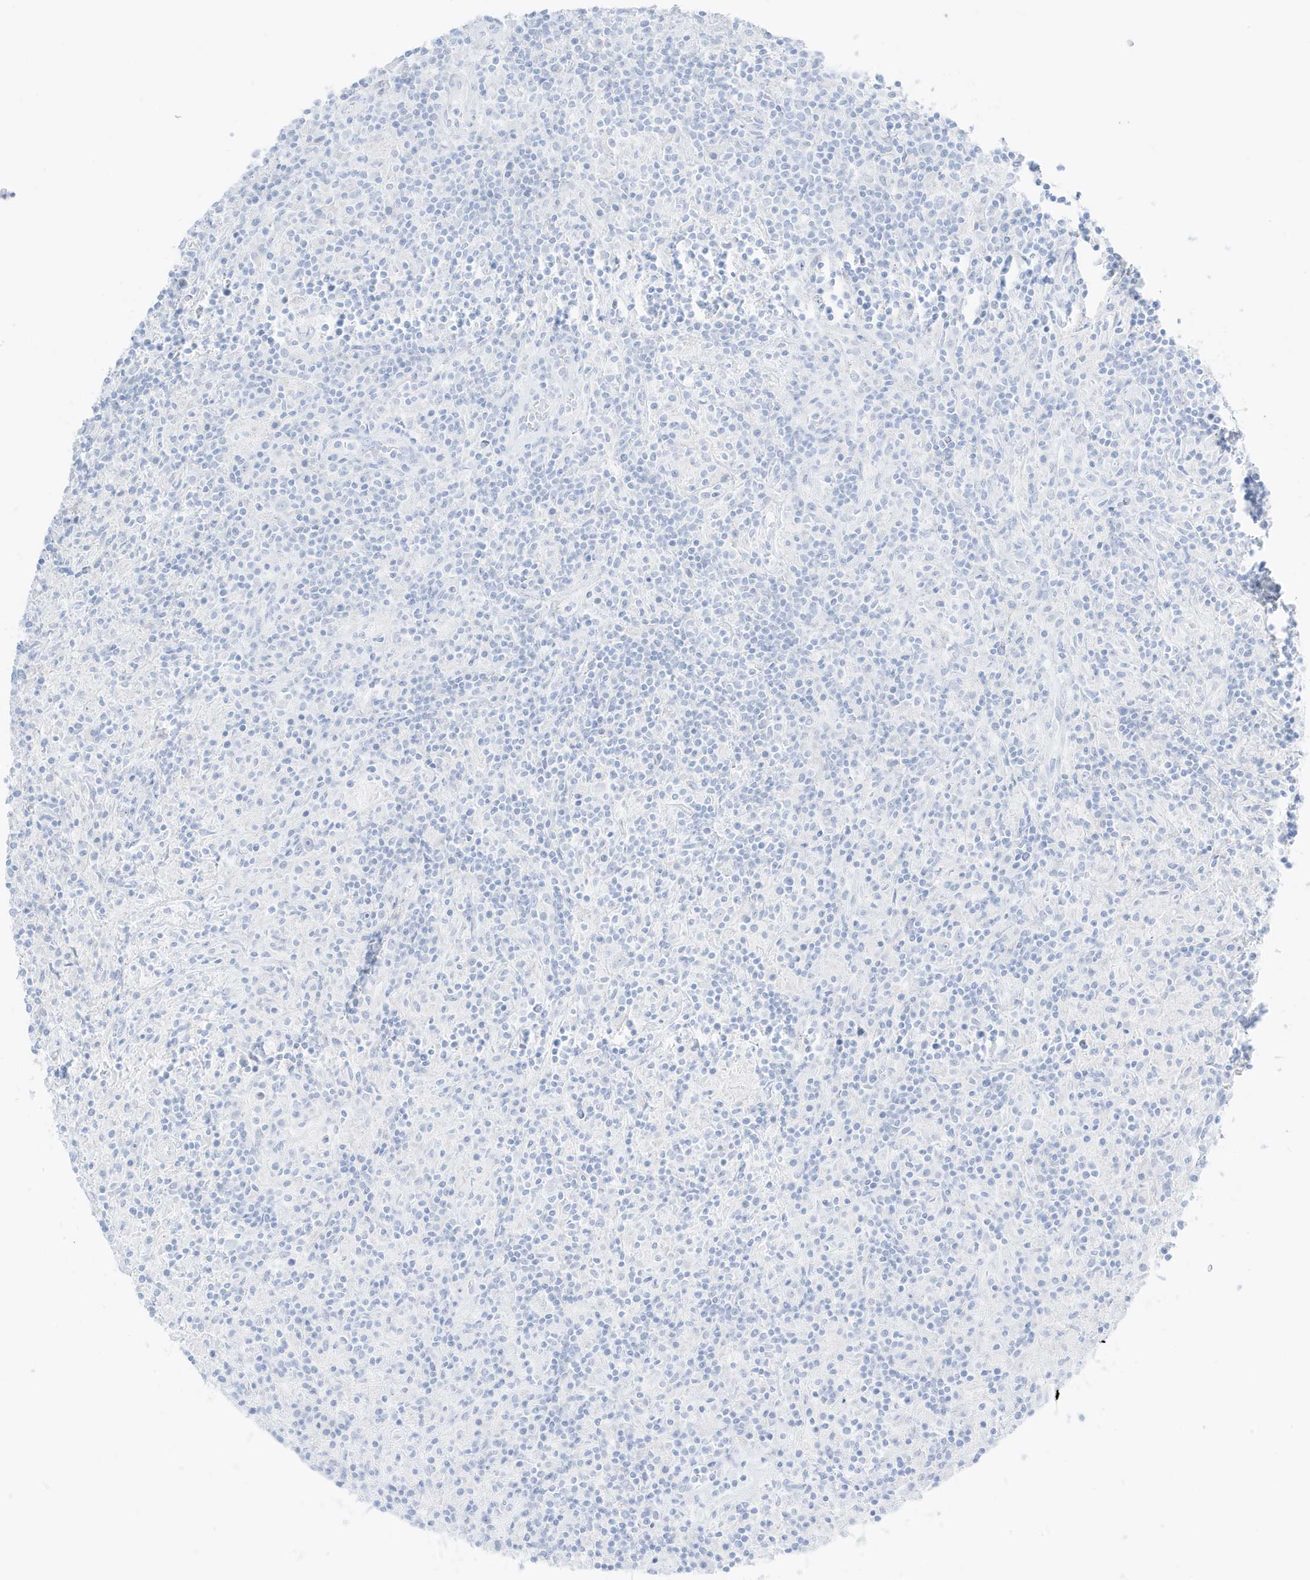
{"staining": {"intensity": "negative", "quantity": "none", "location": "none"}, "tissue": "lymphoma", "cell_type": "Tumor cells", "image_type": "cancer", "snomed": [{"axis": "morphology", "description": "Hodgkin's disease, NOS"}, {"axis": "topography", "description": "Lymph node"}], "caption": "This image is of Hodgkin's disease stained with immunohistochemistry to label a protein in brown with the nuclei are counter-stained blue. There is no positivity in tumor cells.", "gene": "SLC22A13", "patient": {"sex": "male", "age": 70}}